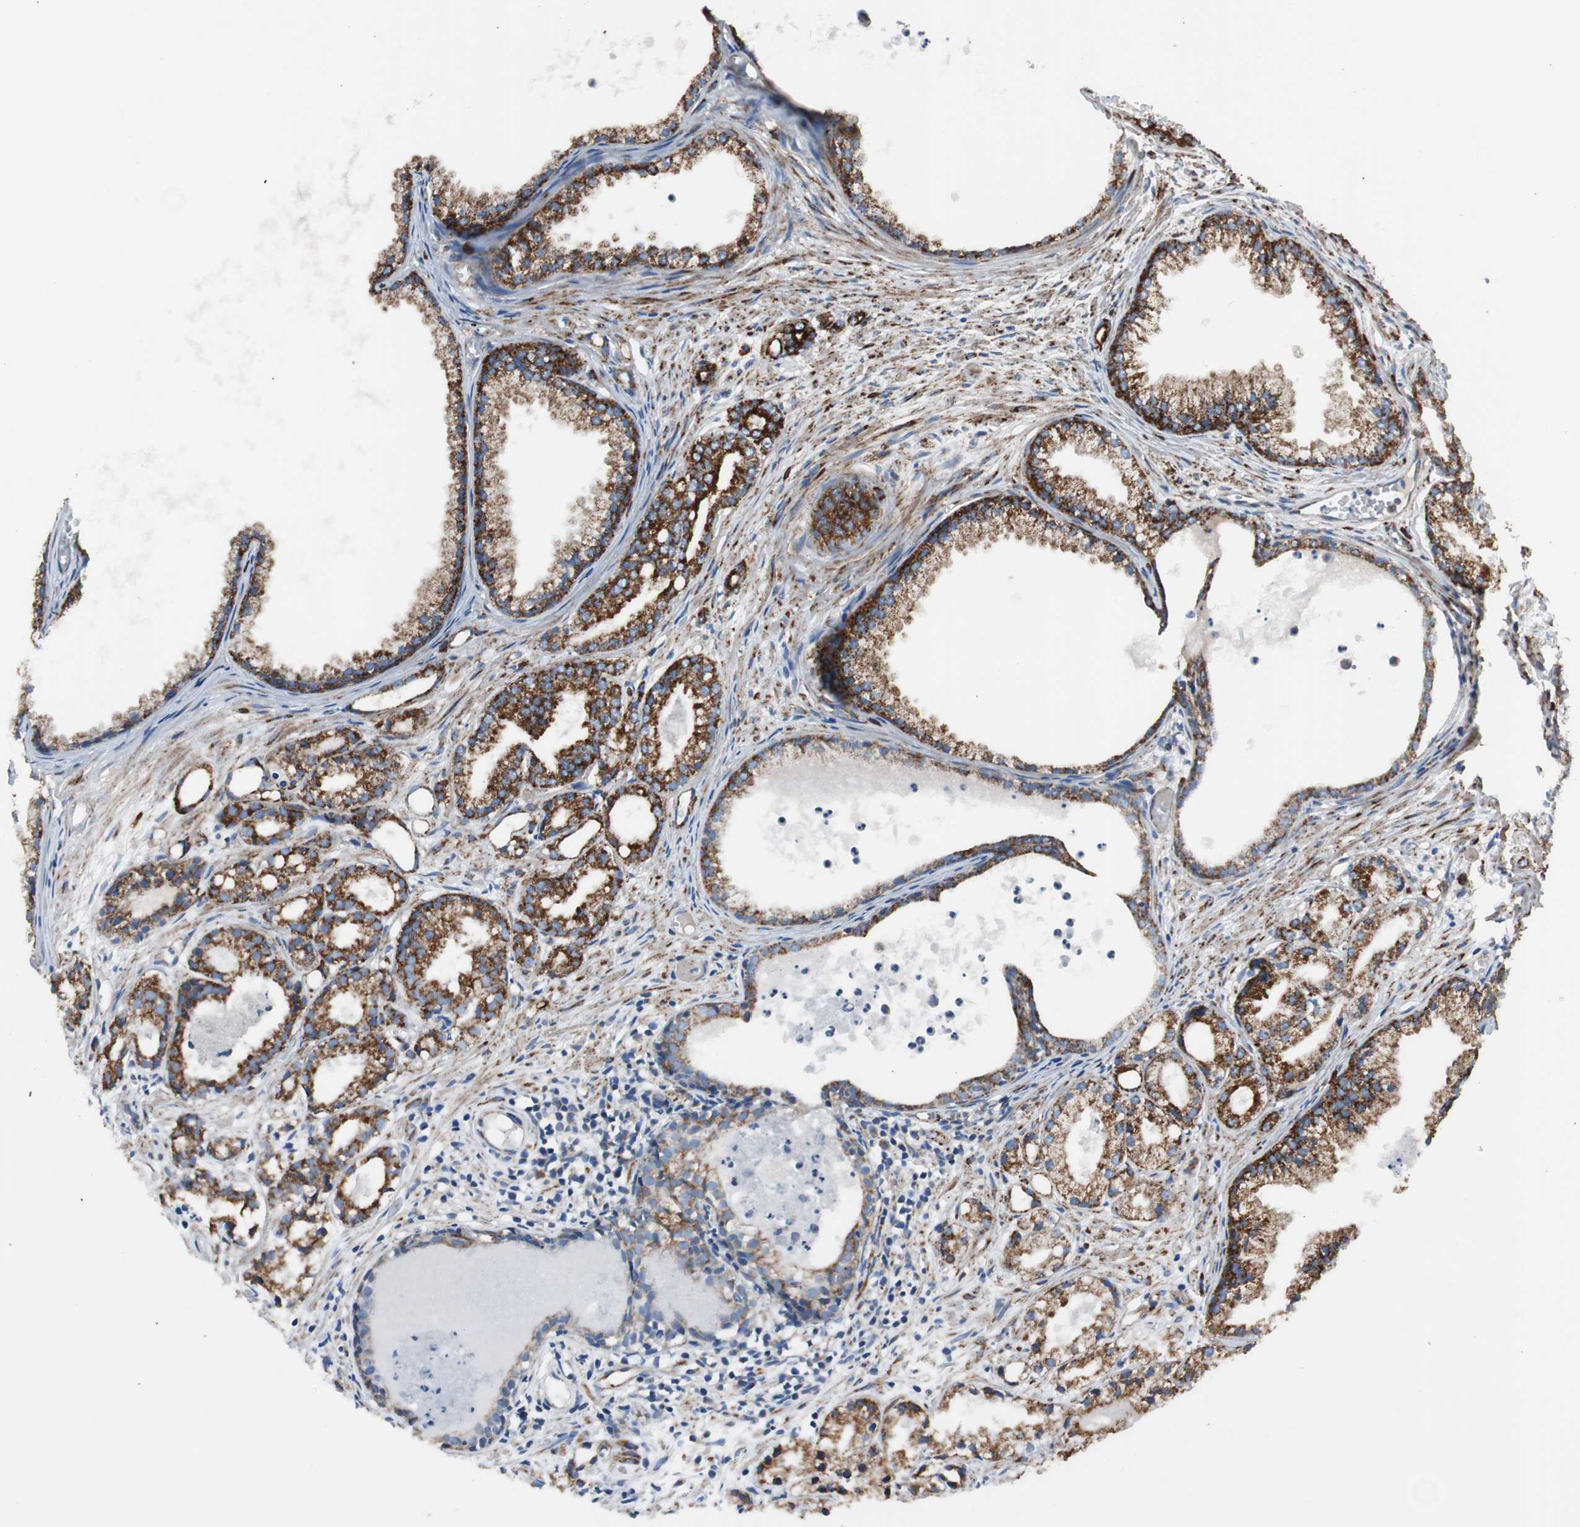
{"staining": {"intensity": "strong", "quantity": ">75%", "location": "cytoplasmic/membranous"}, "tissue": "prostate cancer", "cell_type": "Tumor cells", "image_type": "cancer", "snomed": [{"axis": "morphology", "description": "Adenocarcinoma, Low grade"}, {"axis": "topography", "description": "Prostate"}], "caption": "A photomicrograph of human prostate cancer (adenocarcinoma (low-grade)) stained for a protein displays strong cytoplasmic/membranous brown staining in tumor cells.", "gene": "AKAP1", "patient": {"sex": "male", "age": 72}}